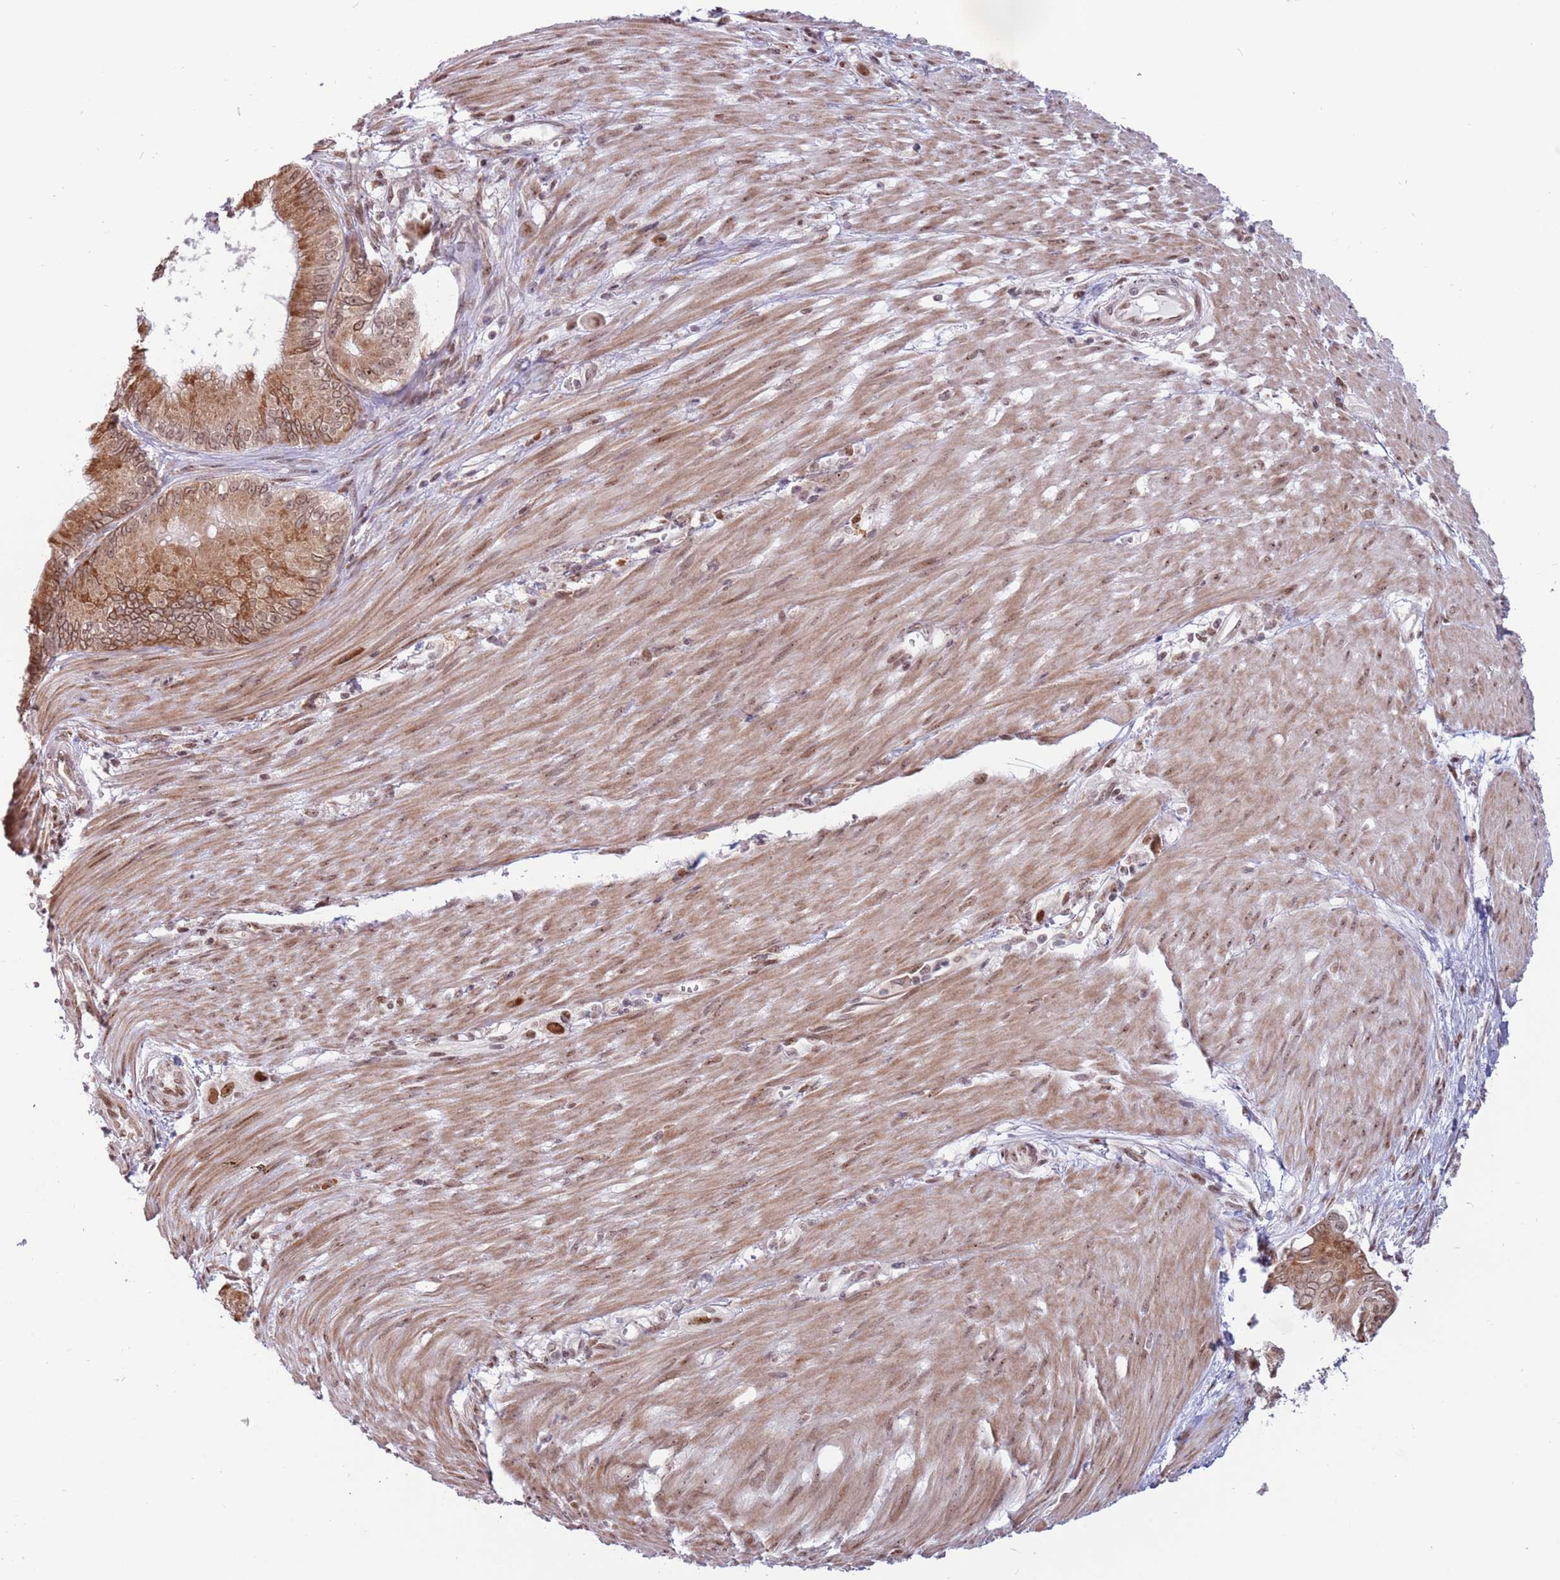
{"staining": {"intensity": "moderate", "quantity": ">75%", "location": "cytoplasmic/membranous,nuclear"}, "tissue": "pancreatic cancer", "cell_type": "Tumor cells", "image_type": "cancer", "snomed": [{"axis": "morphology", "description": "Adenocarcinoma, NOS"}, {"axis": "topography", "description": "Pancreas"}], "caption": "IHC of human adenocarcinoma (pancreatic) displays medium levels of moderate cytoplasmic/membranous and nuclear positivity in approximately >75% of tumor cells. (DAB IHC with brightfield microscopy, high magnification).", "gene": "BARD1", "patient": {"sex": "male", "age": 71}}